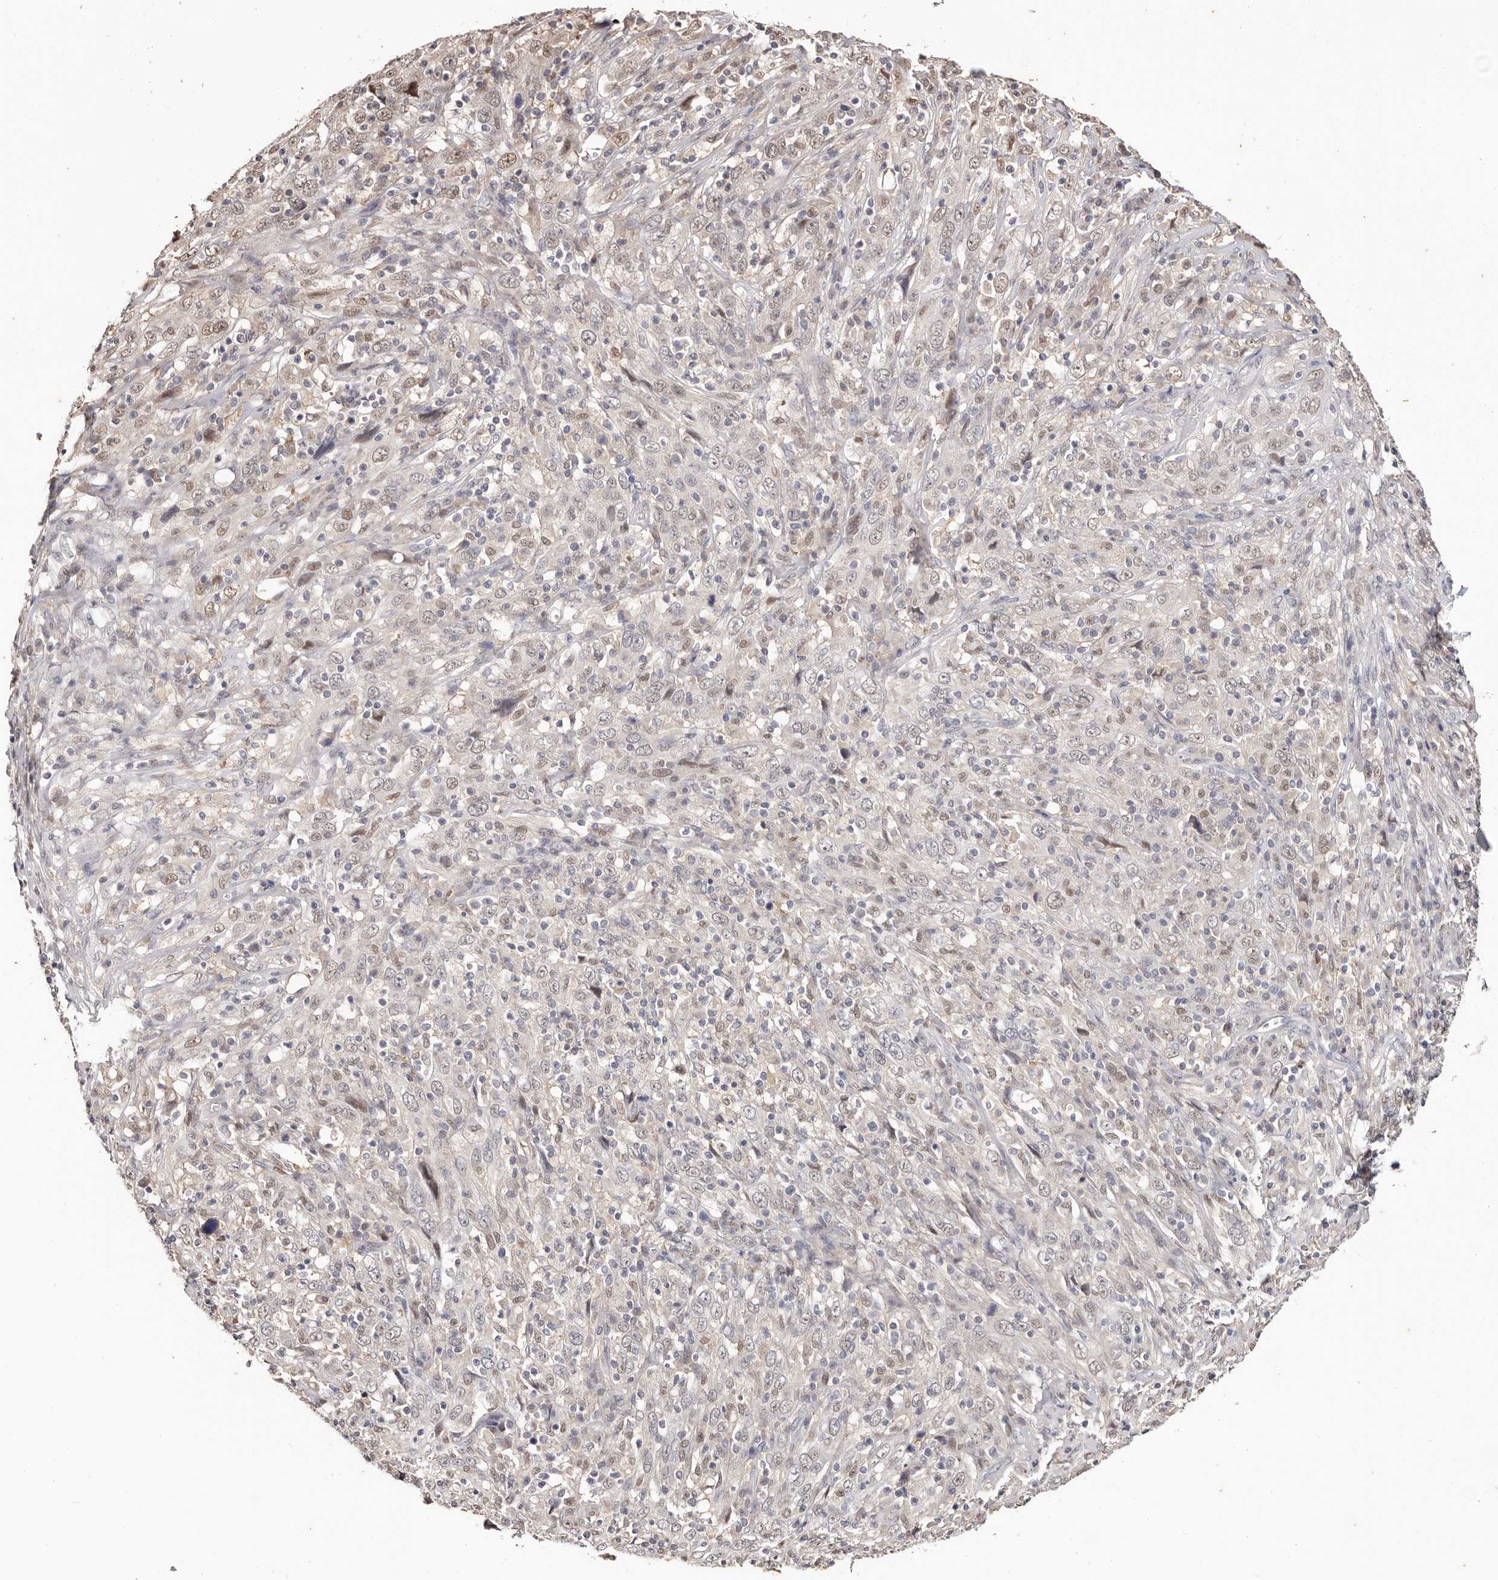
{"staining": {"intensity": "weak", "quantity": "<25%", "location": "nuclear"}, "tissue": "cervical cancer", "cell_type": "Tumor cells", "image_type": "cancer", "snomed": [{"axis": "morphology", "description": "Squamous cell carcinoma, NOS"}, {"axis": "topography", "description": "Cervix"}], "caption": "There is no significant expression in tumor cells of cervical cancer.", "gene": "TYW3", "patient": {"sex": "female", "age": 46}}